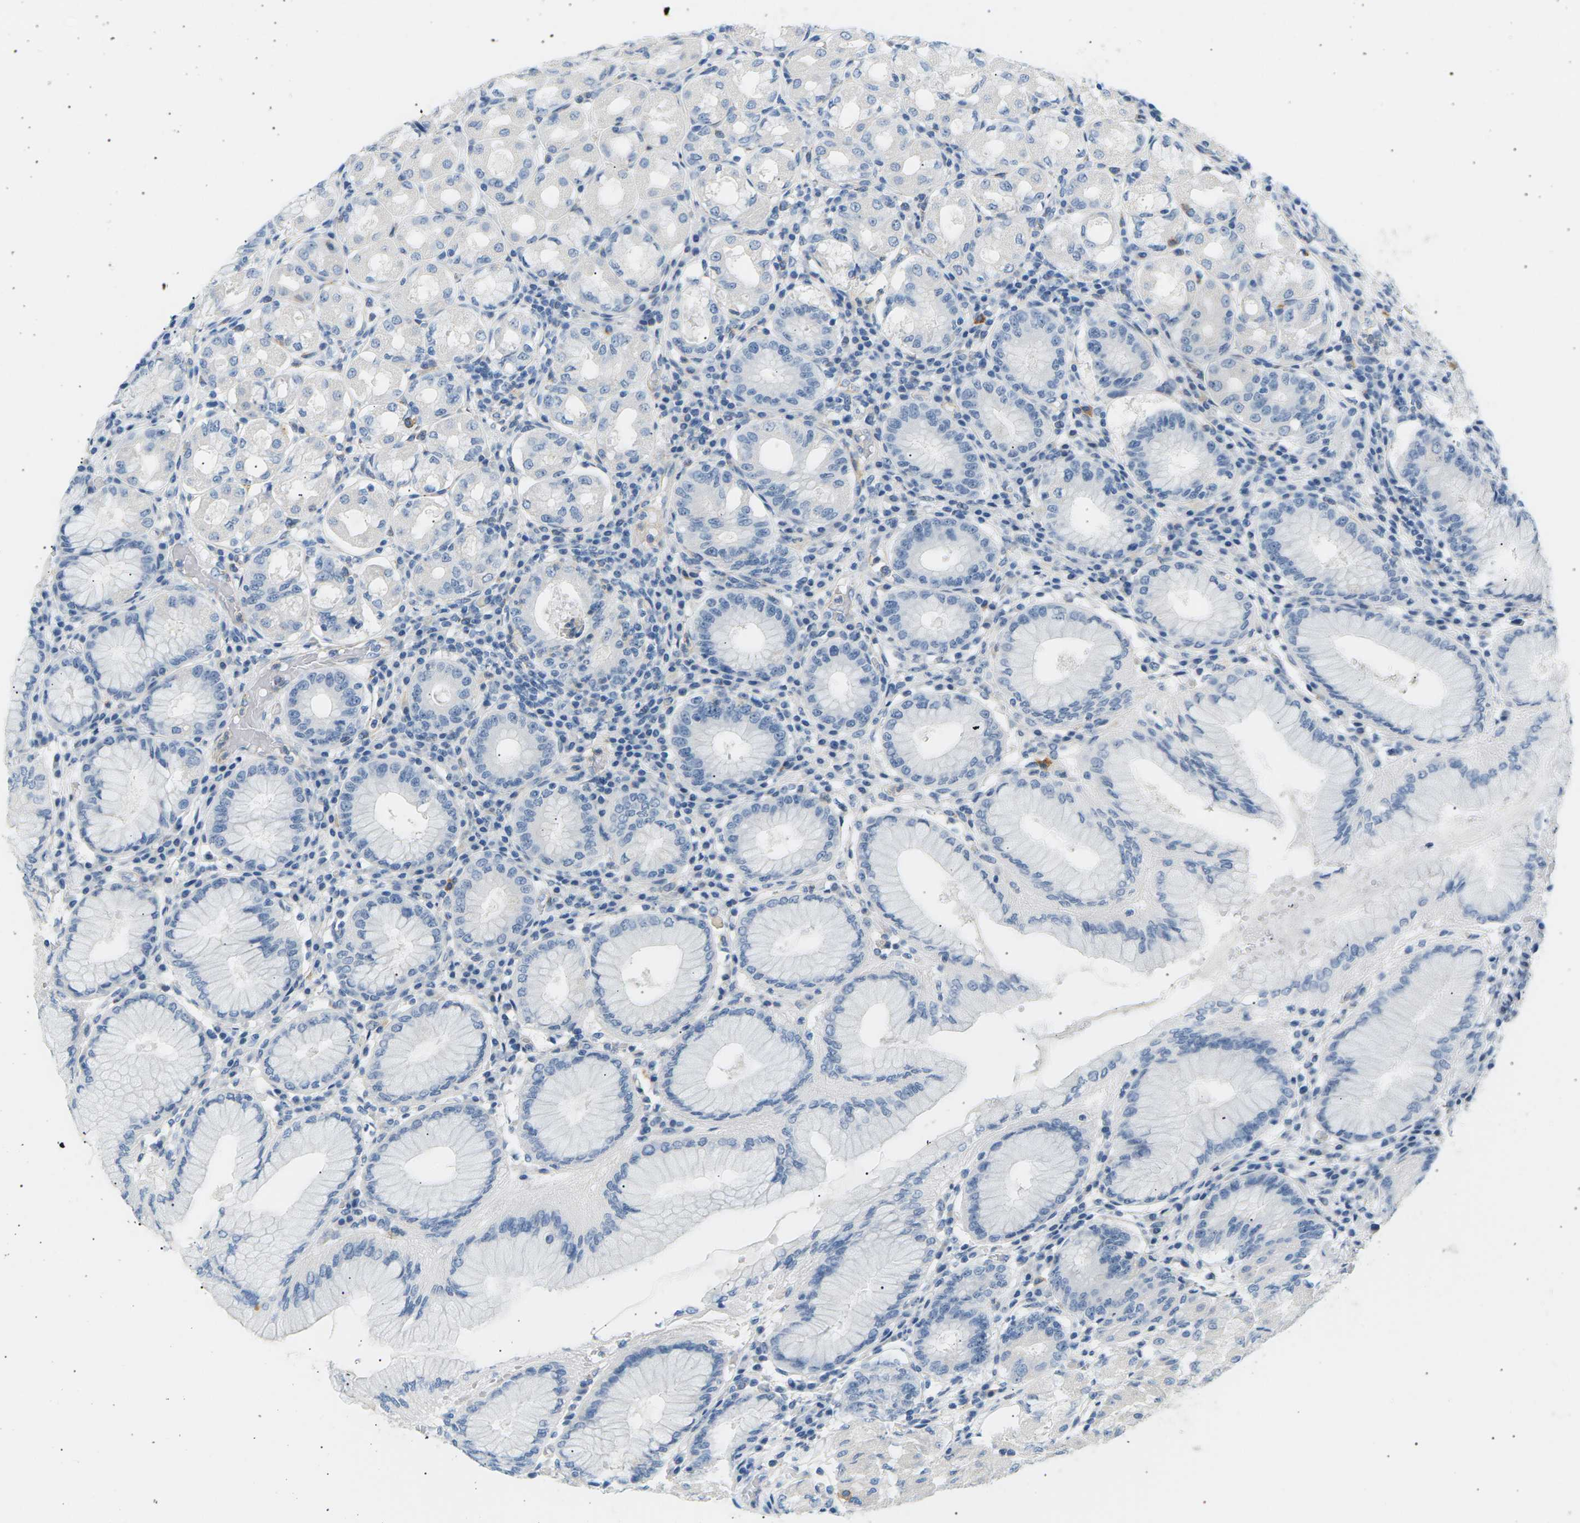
{"staining": {"intensity": "negative", "quantity": "none", "location": "none"}, "tissue": "stomach", "cell_type": "Glandular cells", "image_type": "normal", "snomed": [{"axis": "morphology", "description": "Normal tissue, NOS"}, {"axis": "topography", "description": "Stomach"}, {"axis": "topography", "description": "Stomach, lower"}], "caption": "High magnification brightfield microscopy of unremarkable stomach stained with DAB (3,3'-diaminobenzidine) (brown) and counterstained with hematoxylin (blue): glandular cells show no significant positivity. (DAB (3,3'-diaminobenzidine) immunohistochemistry, high magnification).", "gene": "SEPTIN5", "patient": {"sex": "female", "age": 56}}